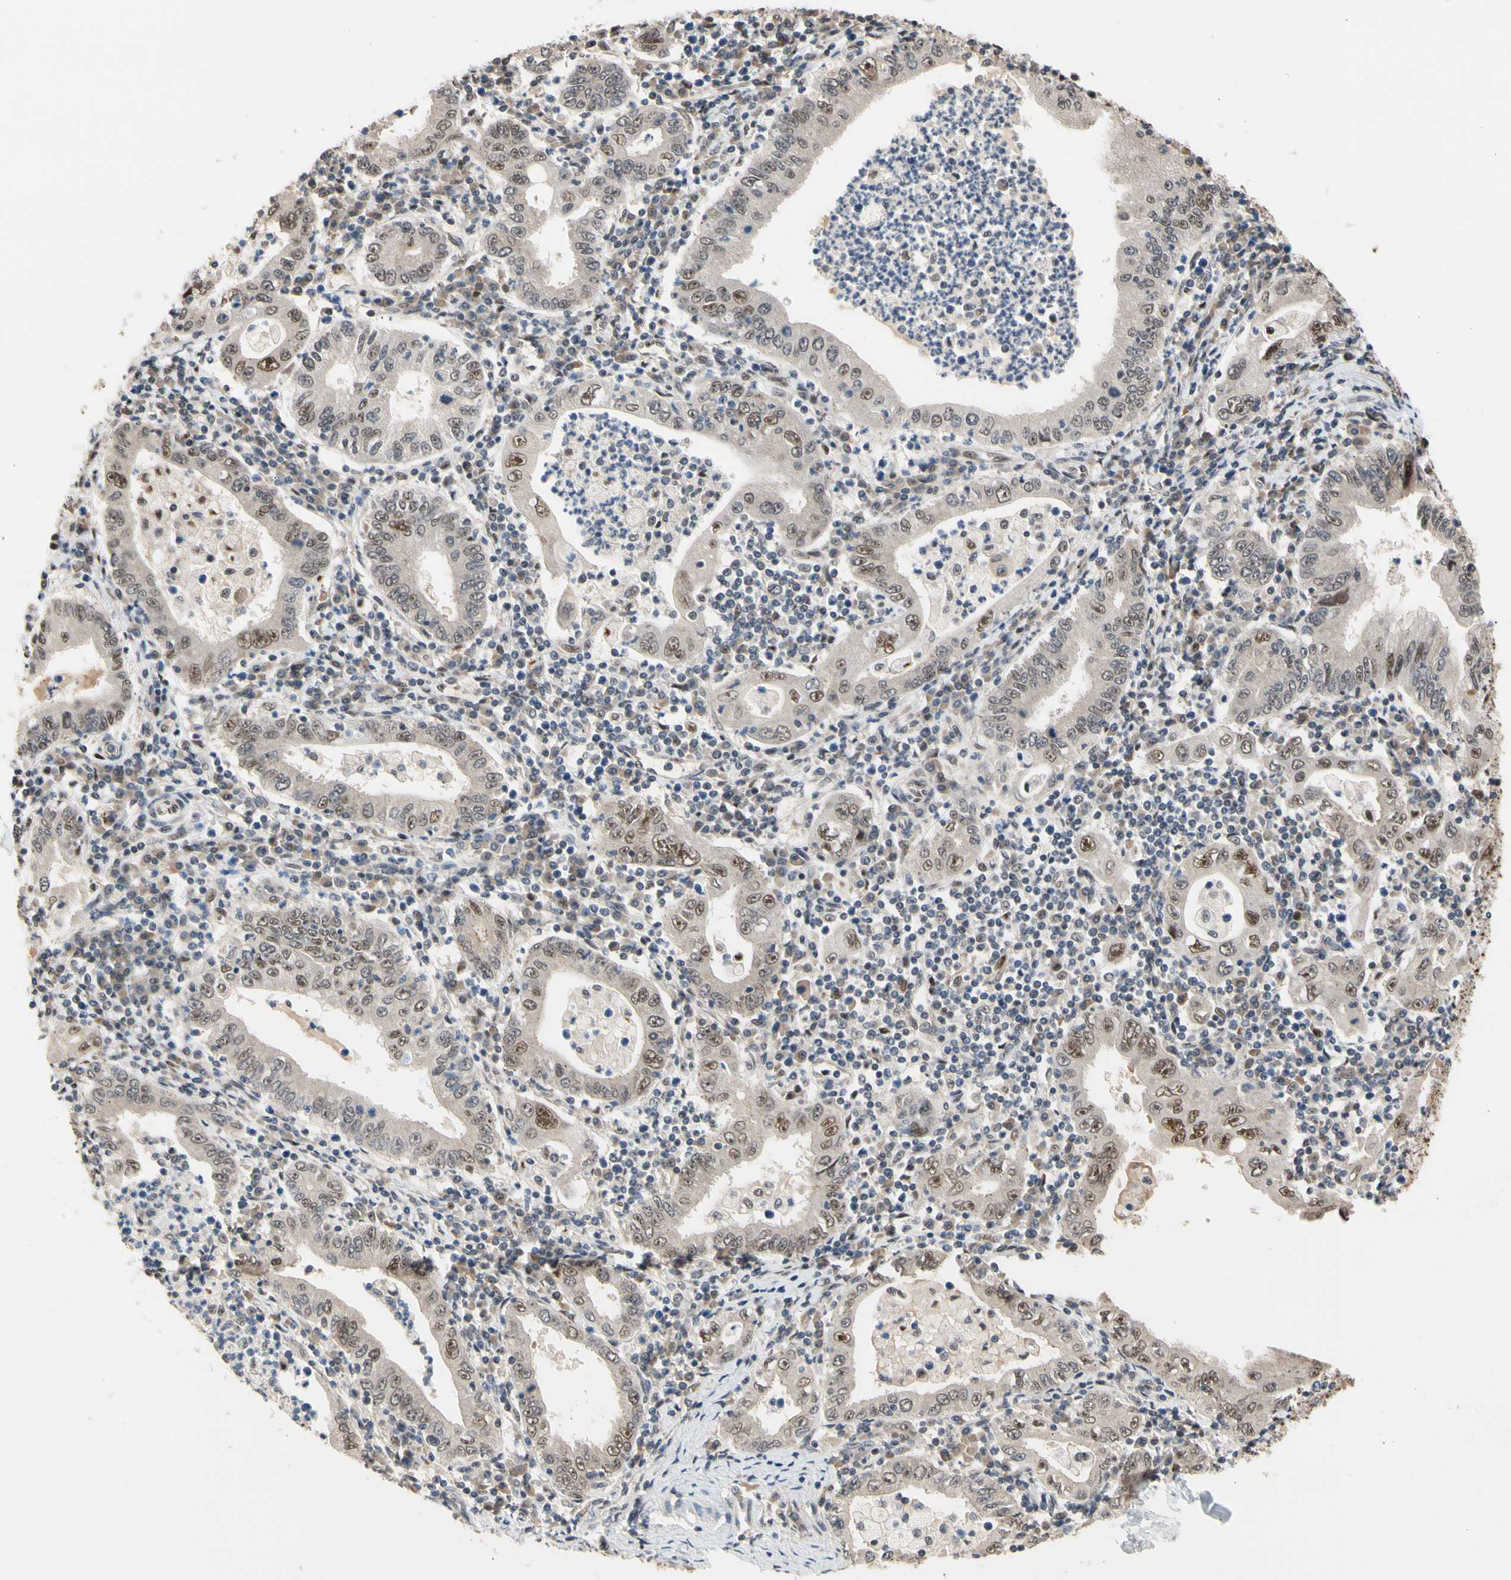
{"staining": {"intensity": "moderate", "quantity": ">75%", "location": "cytoplasmic/membranous,nuclear"}, "tissue": "stomach cancer", "cell_type": "Tumor cells", "image_type": "cancer", "snomed": [{"axis": "morphology", "description": "Normal tissue, NOS"}, {"axis": "morphology", "description": "Adenocarcinoma, NOS"}, {"axis": "topography", "description": "Esophagus"}, {"axis": "topography", "description": "Stomach, upper"}, {"axis": "topography", "description": "Peripheral nerve tissue"}], "caption": "Tumor cells exhibit medium levels of moderate cytoplasmic/membranous and nuclear positivity in approximately >75% of cells in stomach cancer (adenocarcinoma).", "gene": "NGEF", "patient": {"sex": "male", "age": 62}}